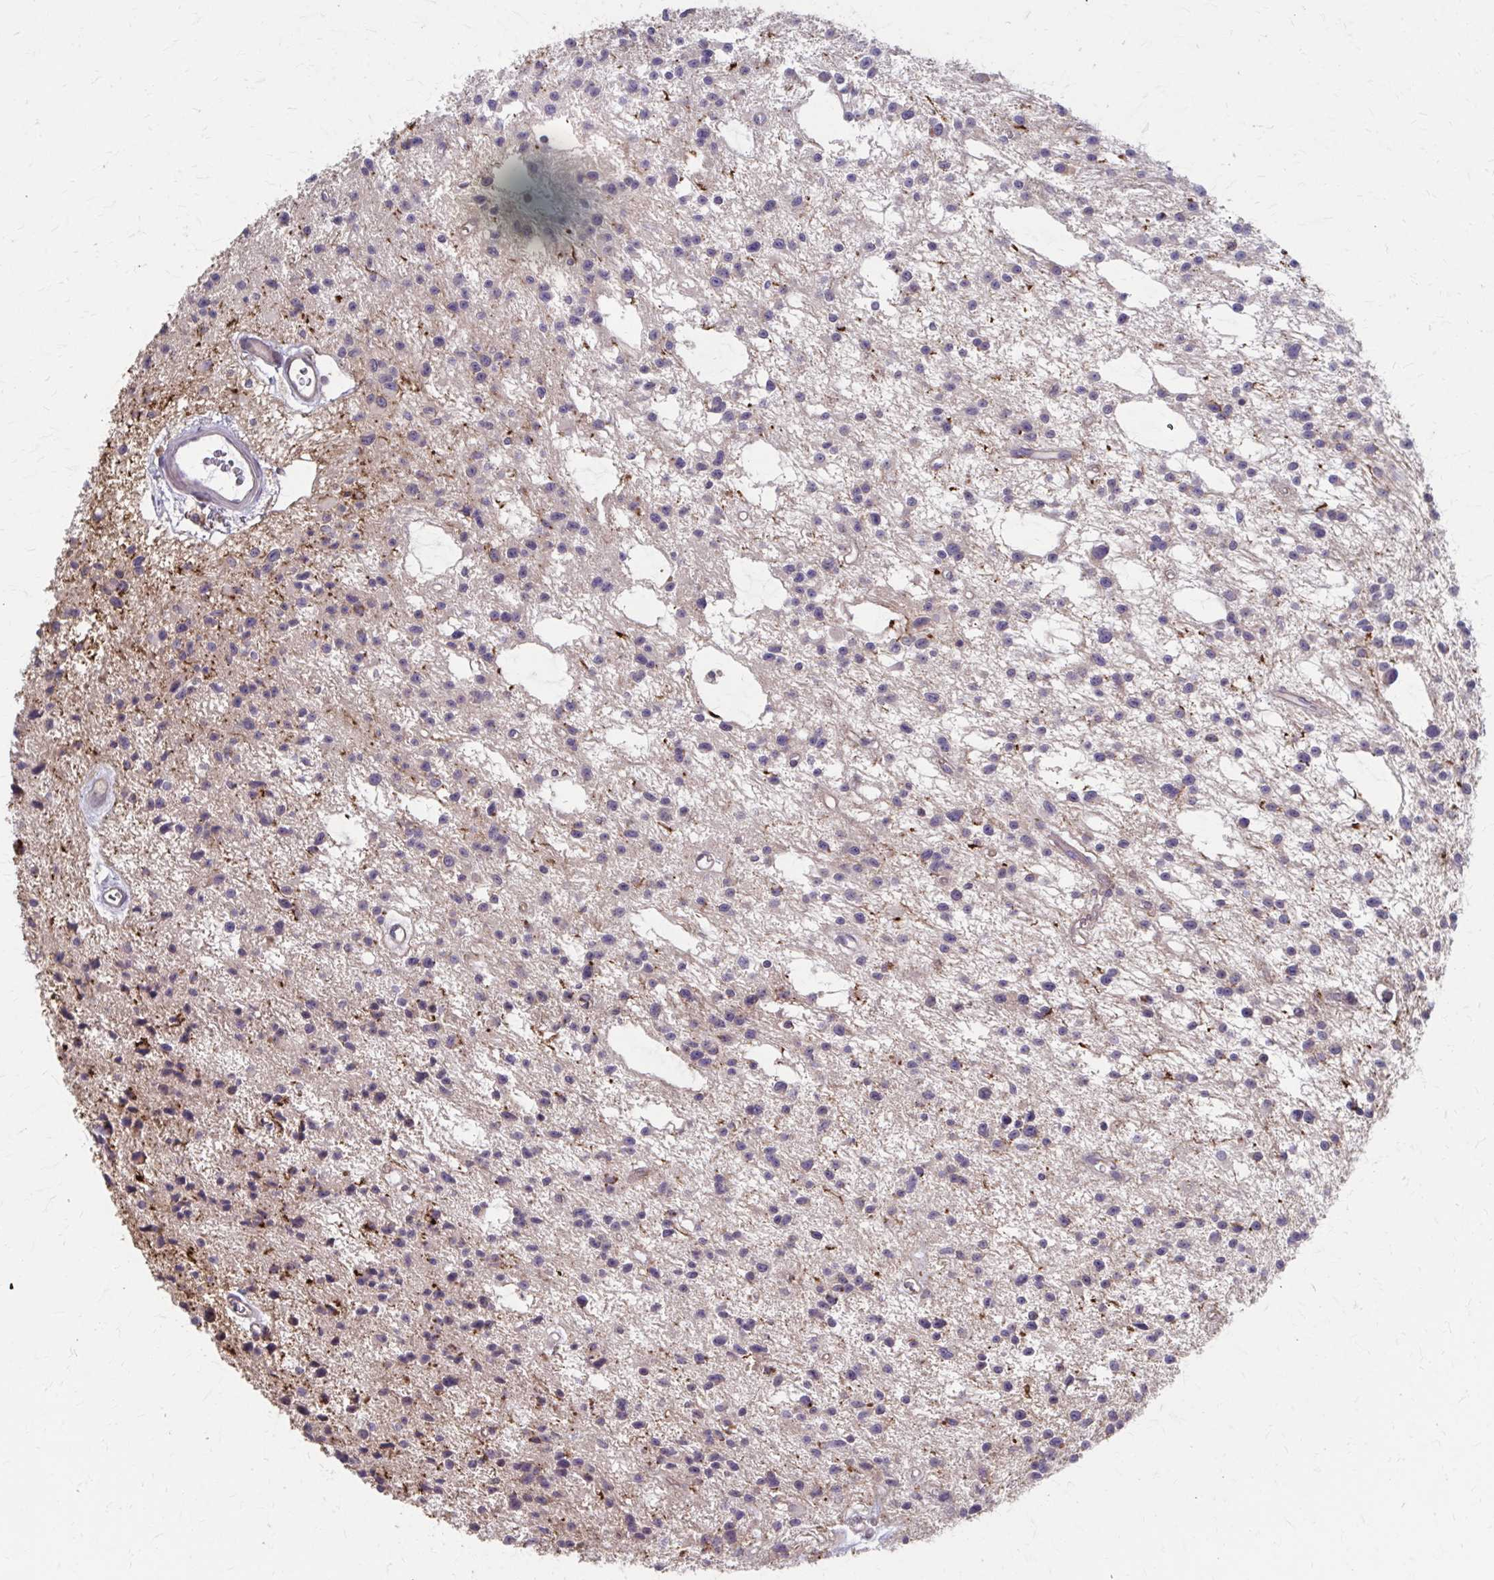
{"staining": {"intensity": "negative", "quantity": "none", "location": "none"}, "tissue": "glioma", "cell_type": "Tumor cells", "image_type": "cancer", "snomed": [{"axis": "morphology", "description": "Glioma, malignant, Low grade"}, {"axis": "topography", "description": "Brain"}], "caption": "Tumor cells are negative for protein expression in human malignant glioma (low-grade).", "gene": "MMP14", "patient": {"sex": "male", "age": 43}}